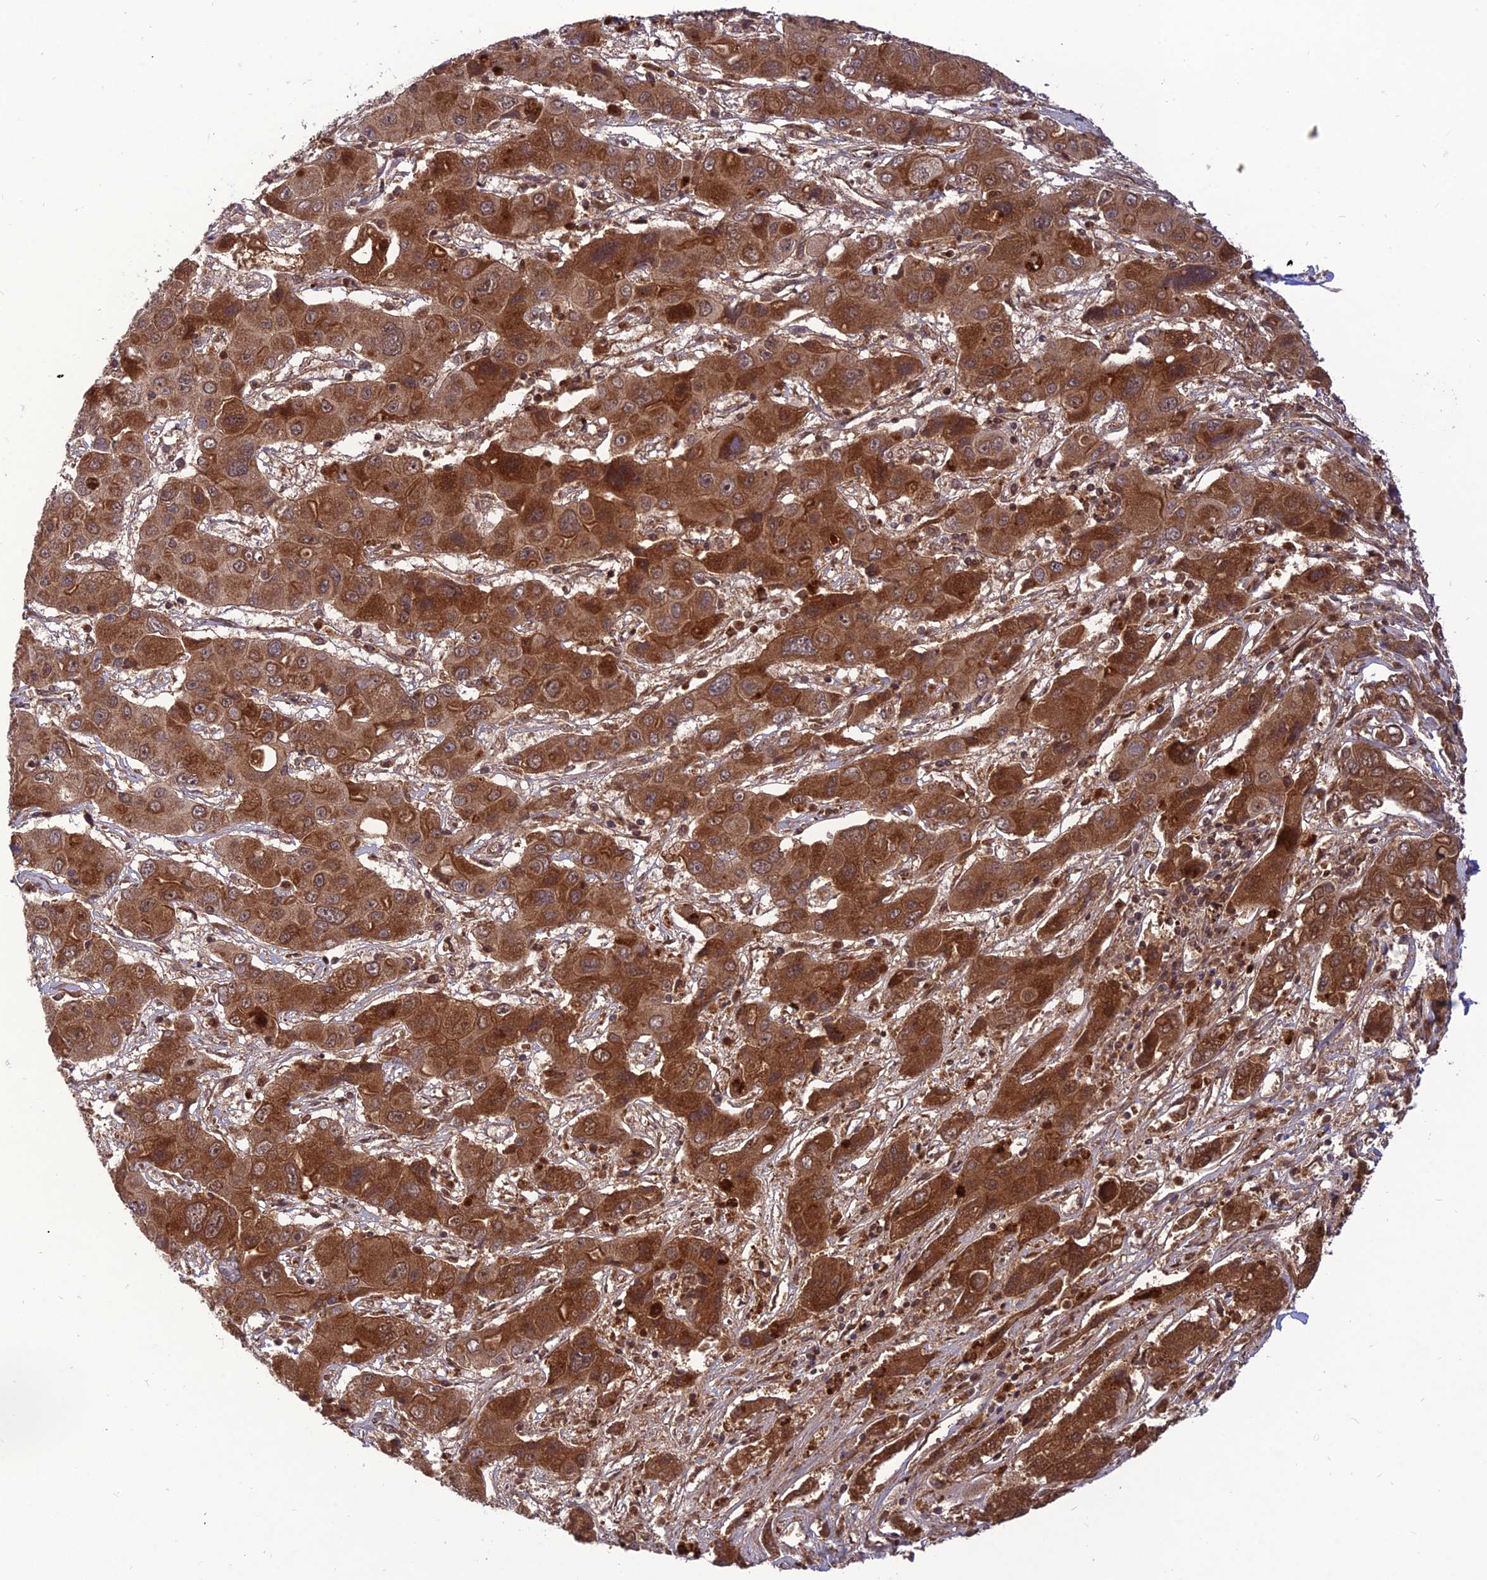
{"staining": {"intensity": "strong", "quantity": ">75%", "location": "cytoplasmic/membranous"}, "tissue": "liver cancer", "cell_type": "Tumor cells", "image_type": "cancer", "snomed": [{"axis": "morphology", "description": "Cholangiocarcinoma"}, {"axis": "topography", "description": "Liver"}], "caption": "Liver cholangiocarcinoma stained with a brown dye displays strong cytoplasmic/membranous positive expression in about >75% of tumor cells.", "gene": "NDUFC1", "patient": {"sex": "male", "age": 67}}